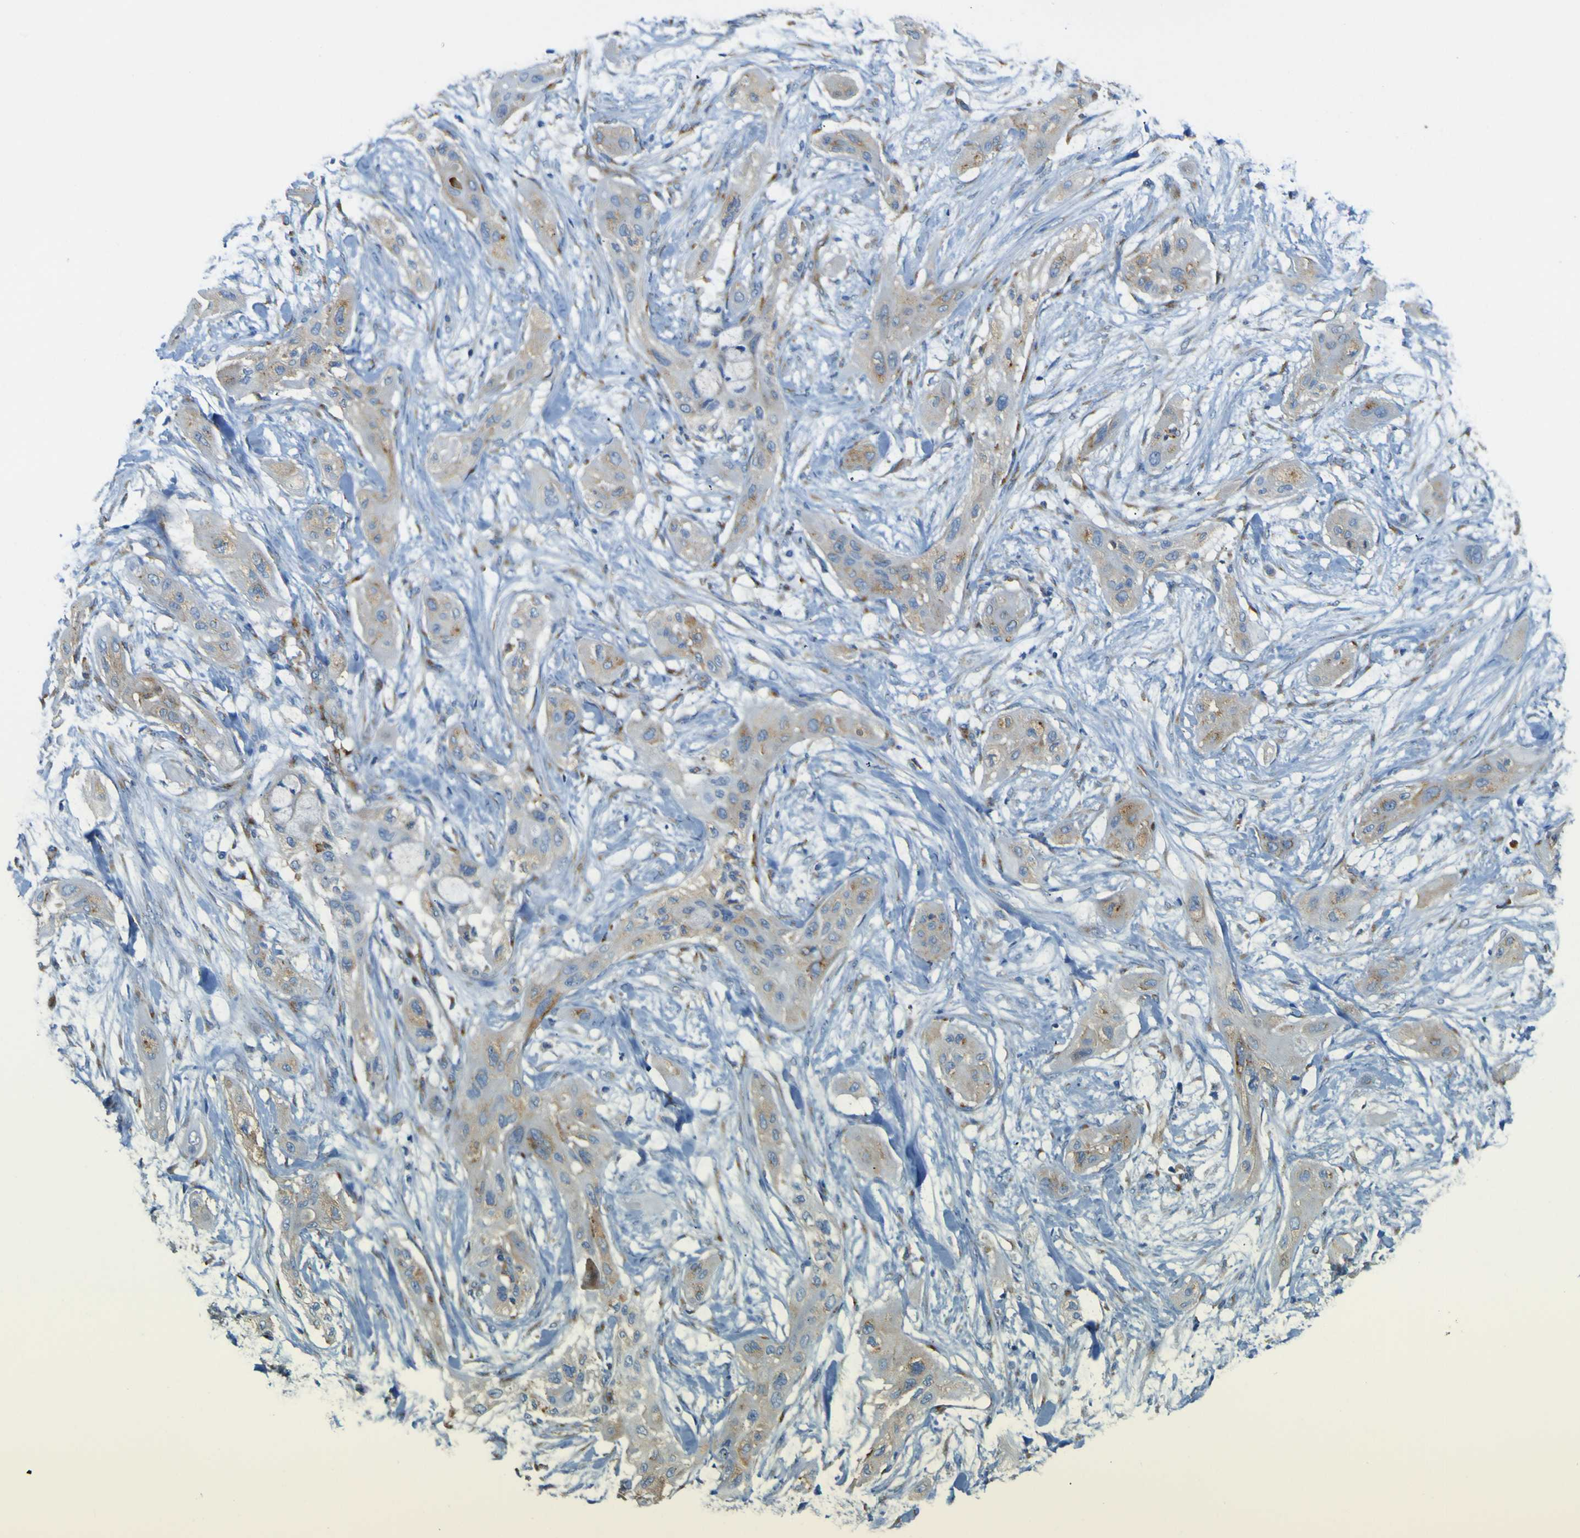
{"staining": {"intensity": "weak", "quantity": "<25%", "location": "cytoplasmic/membranous"}, "tissue": "lung cancer", "cell_type": "Tumor cells", "image_type": "cancer", "snomed": [{"axis": "morphology", "description": "Squamous cell carcinoma, NOS"}, {"axis": "topography", "description": "Lung"}], "caption": "Histopathology image shows no significant protein staining in tumor cells of squamous cell carcinoma (lung).", "gene": "IGF2R", "patient": {"sex": "female", "age": 47}}